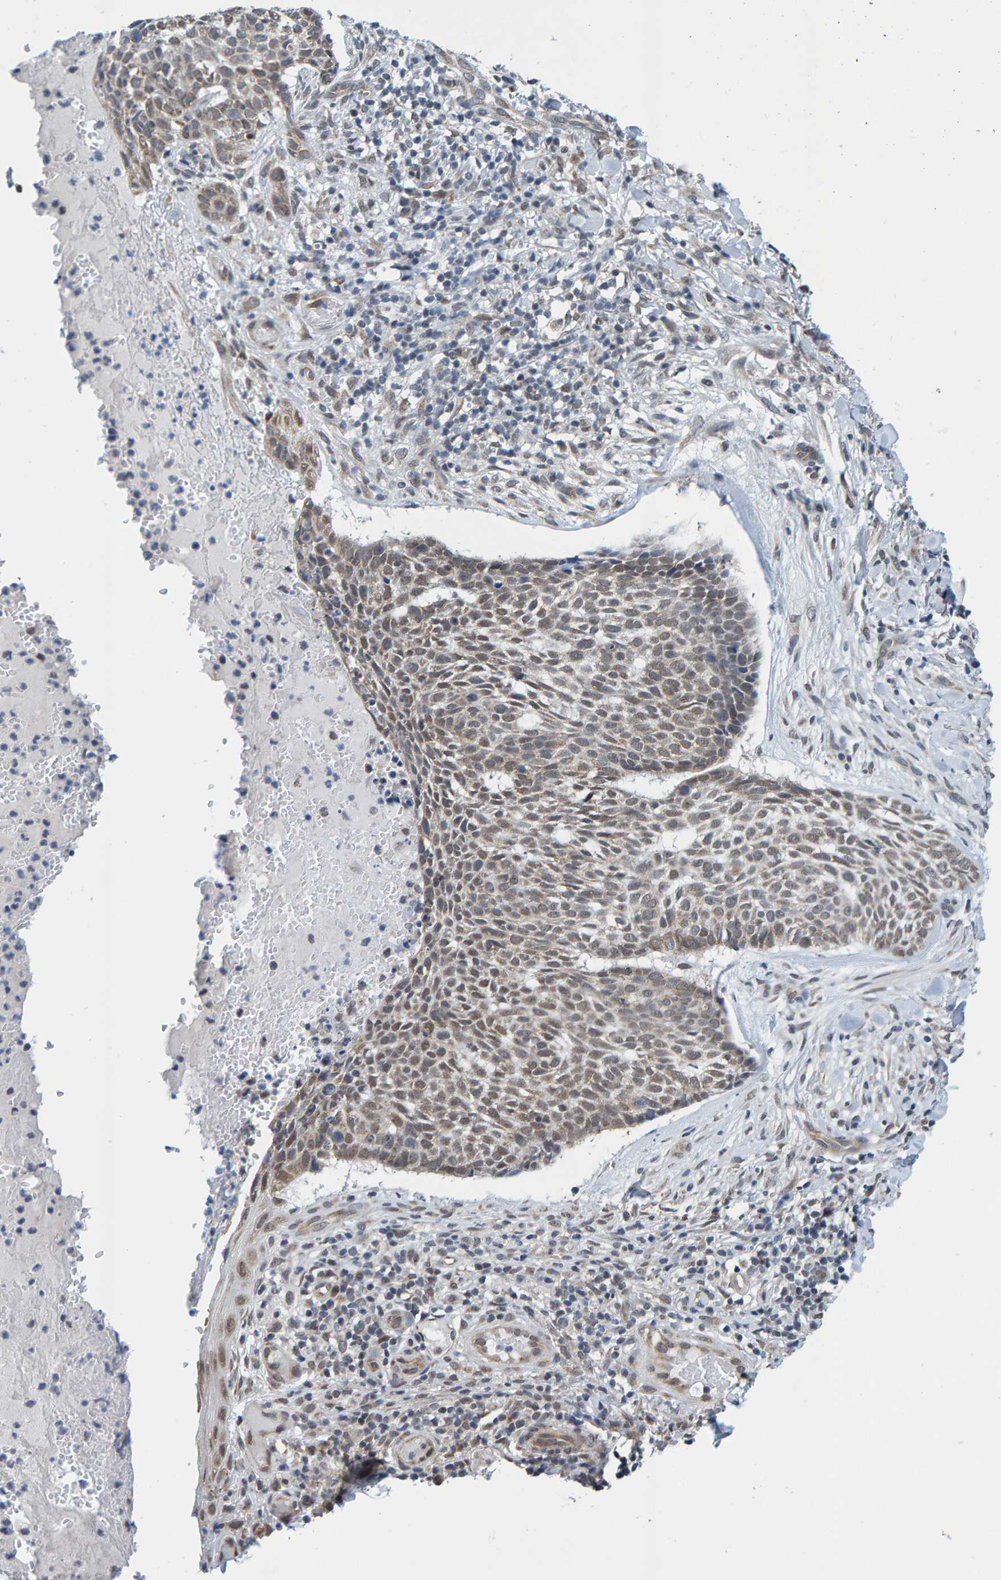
{"staining": {"intensity": "weak", "quantity": "25%-75%", "location": "cytoplasmic/membranous"}, "tissue": "skin cancer", "cell_type": "Tumor cells", "image_type": "cancer", "snomed": [{"axis": "morphology", "description": "Normal tissue, NOS"}, {"axis": "morphology", "description": "Basal cell carcinoma"}, {"axis": "topography", "description": "Skin"}], "caption": "Immunohistochemical staining of human skin basal cell carcinoma shows weak cytoplasmic/membranous protein staining in about 25%-75% of tumor cells.", "gene": "SCRN2", "patient": {"sex": "male", "age": 67}}